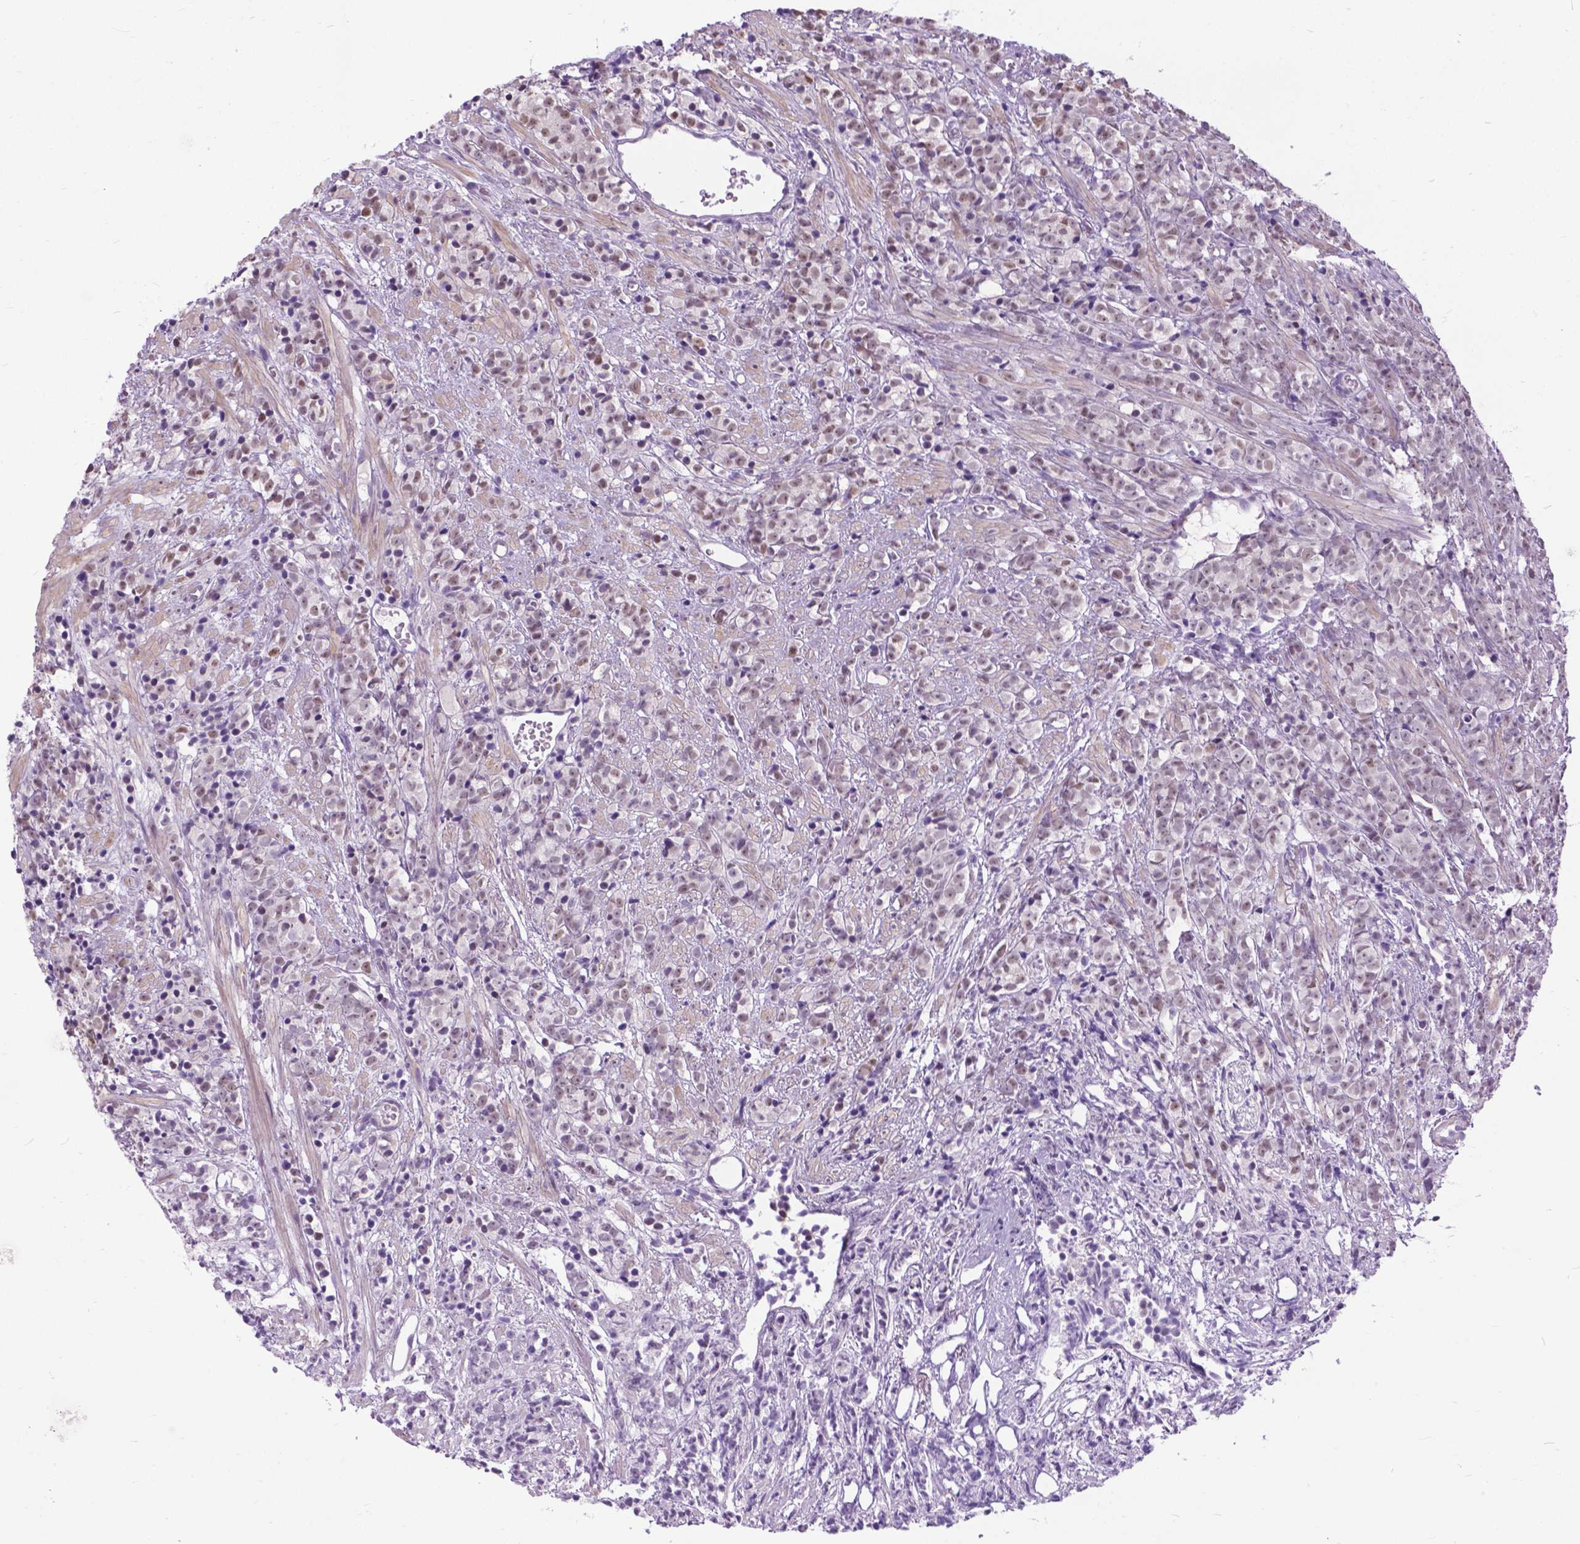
{"staining": {"intensity": "moderate", "quantity": ">75%", "location": "nuclear"}, "tissue": "prostate cancer", "cell_type": "Tumor cells", "image_type": "cancer", "snomed": [{"axis": "morphology", "description": "Adenocarcinoma, High grade"}, {"axis": "topography", "description": "Prostate"}], "caption": "The histopathology image demonstrates a brown stain indicating the presence of a protein in the nuclear of tumor cells in prostate cancer.", "gene": "APCDD1L", "patient": {"sex": "male", "age": 81}}